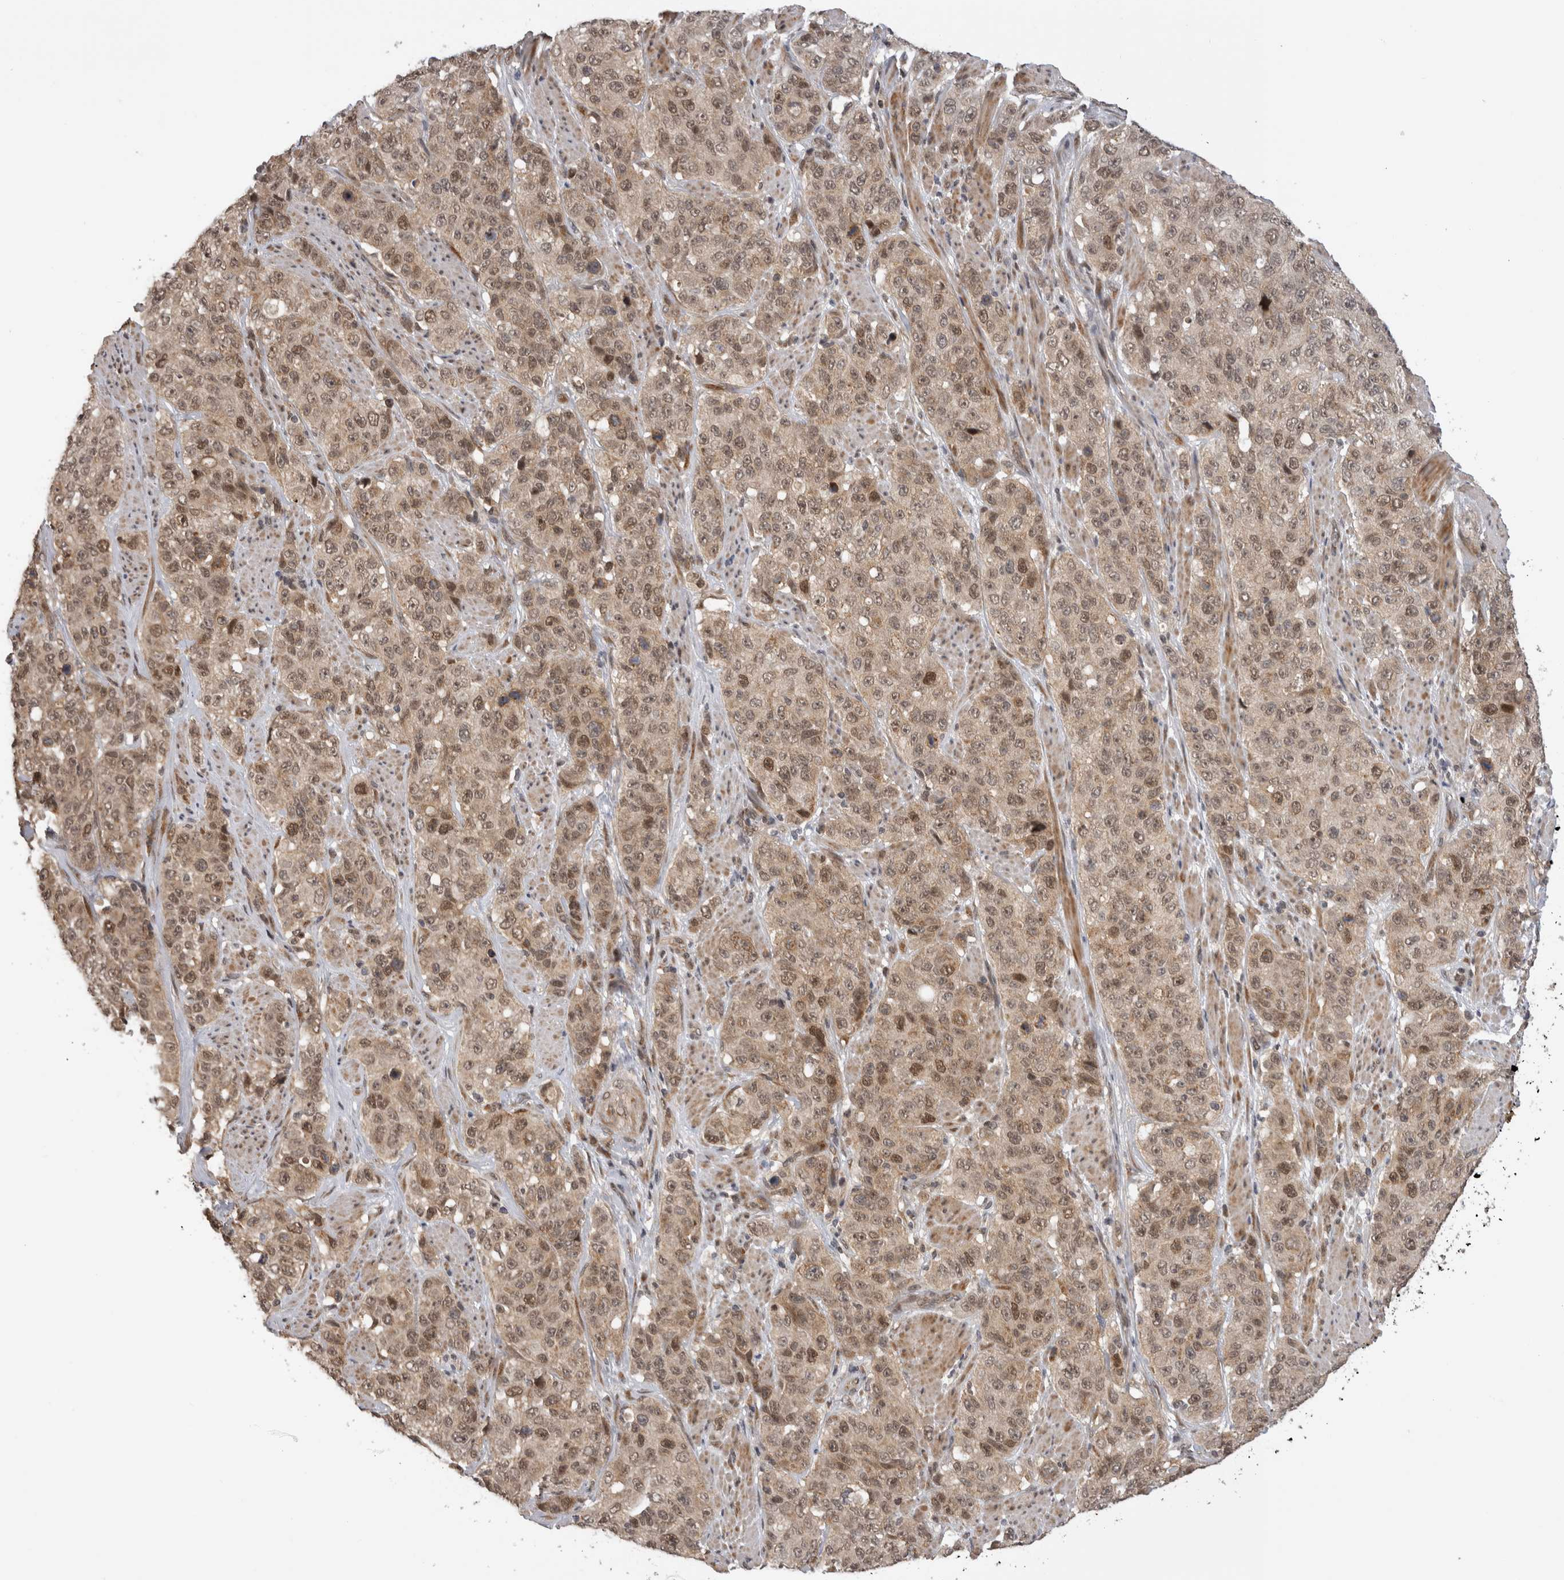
{"staining": {"intensity": "moderate", "quantity": ">75%", "location": "nuclear"}, "tissue": "stomach cancer", "cell_type": "Tumor cells", "image_type": "cancer", "snomed": [{"axis": "morphology", "description": "Adenocarcinoma, NOS"}, {"axis": "topography", "description": "Stomach"}], "caption": "Protein staining of stomach adenocarcinoma tissue exhibits moderate nuclear positivity in about >75% of tumor cells.", "gene": "TMEM65", "patient": {"sex": "male", "age": 48}}